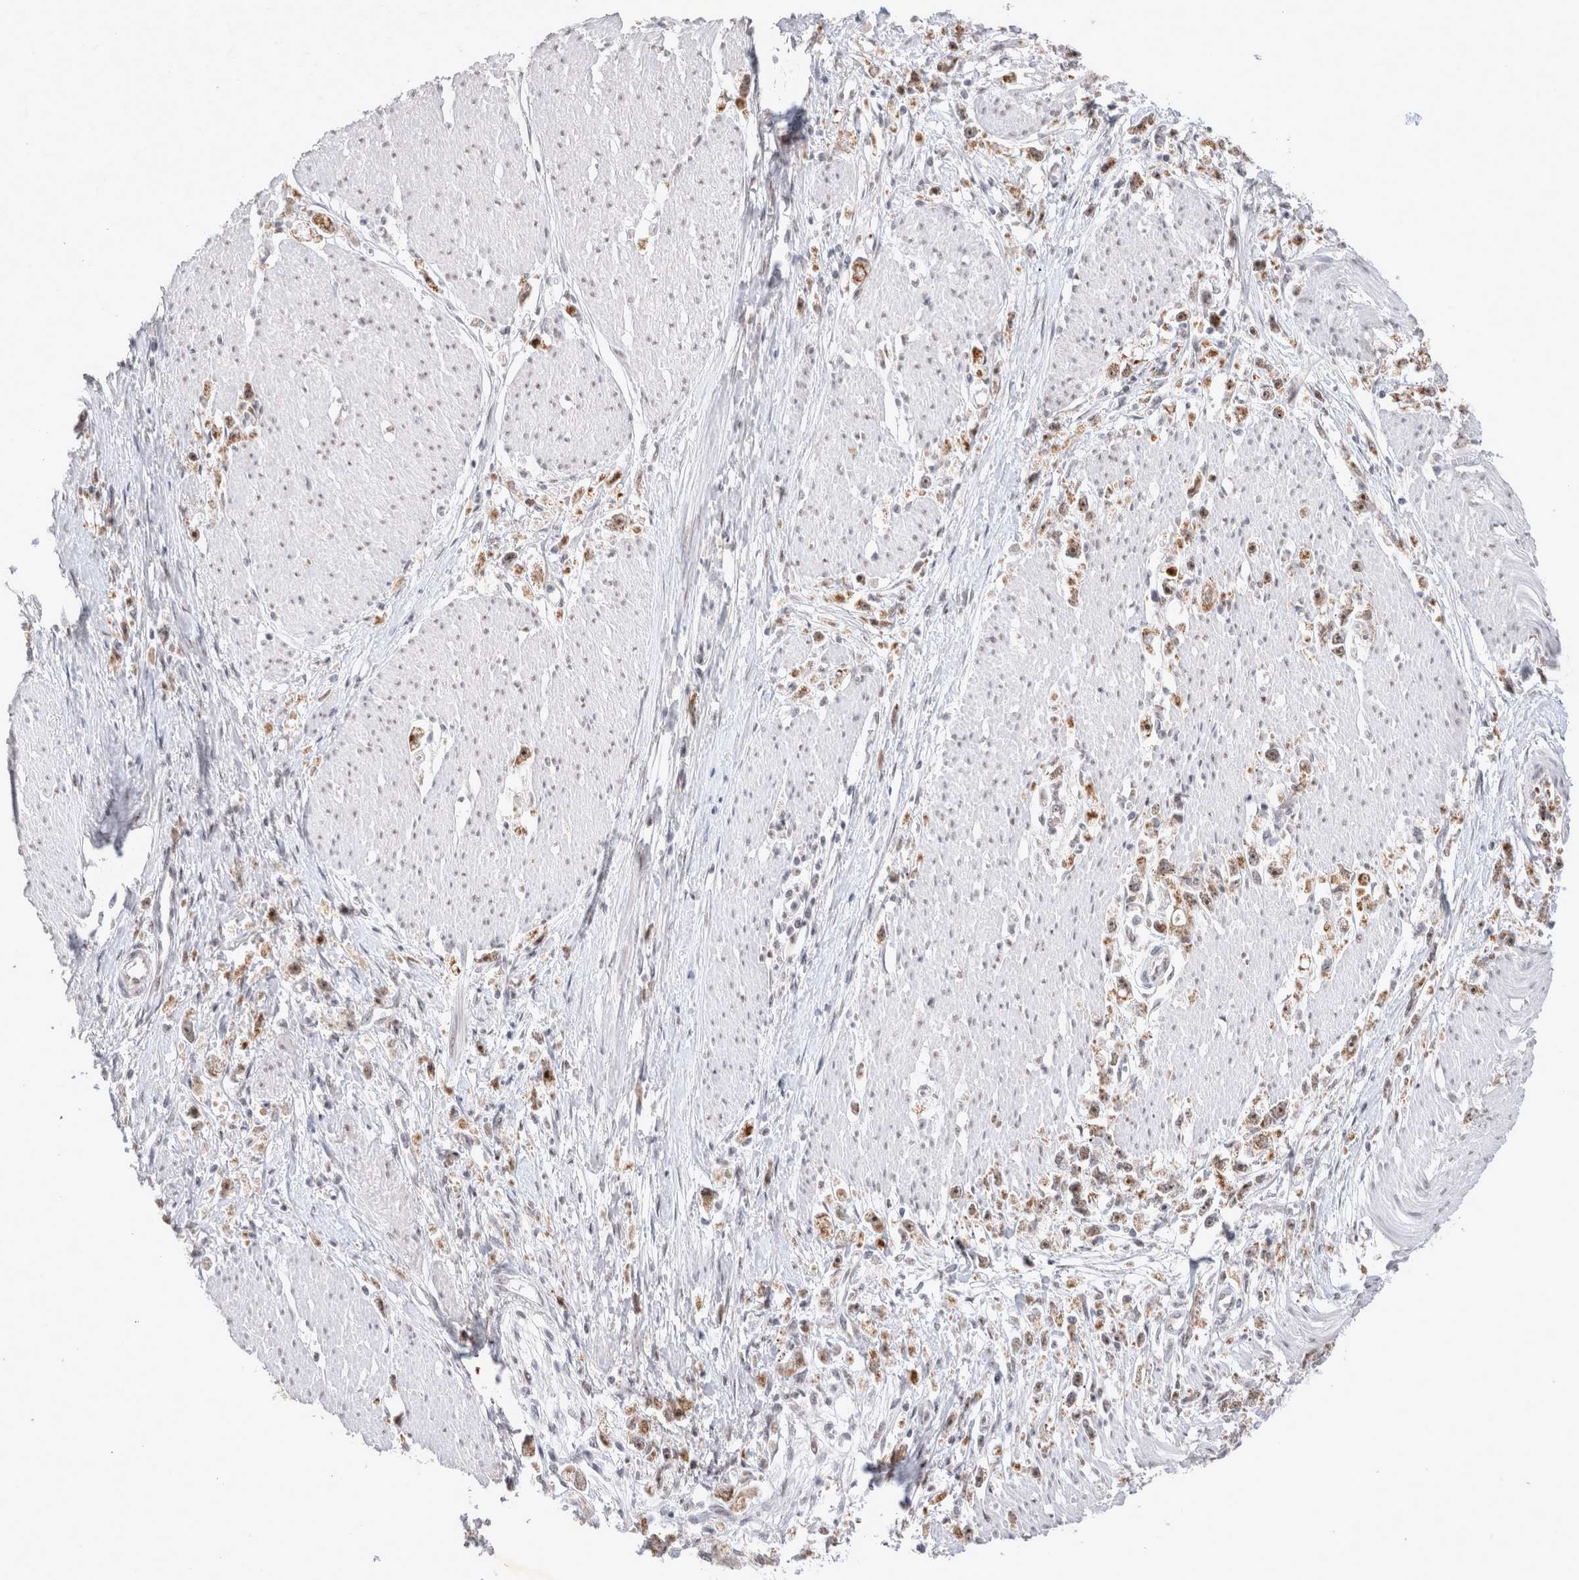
{"staining": {"intensity": "moderate", "quantity": ">75%", "location": "cytoplasmic/membranous,nuclear"}, "tissue": "stomach cancer", "cell_type": "Tumor cells", "image_type": "cancer", "snomed": [{"axis": "morphology", "description": "Adenocarcinoma, NOS"}, {"axis": "topography", "description": "Stomach"}], "caption": "Protein staining exhibits moderate cytoplasmic/membranous and nuclear staining in about >75% of tumor cells in stomach cancer (adenocarcinoma).", "gene": "MRPL37", "patient": {"sex": "female", "age": 59}}